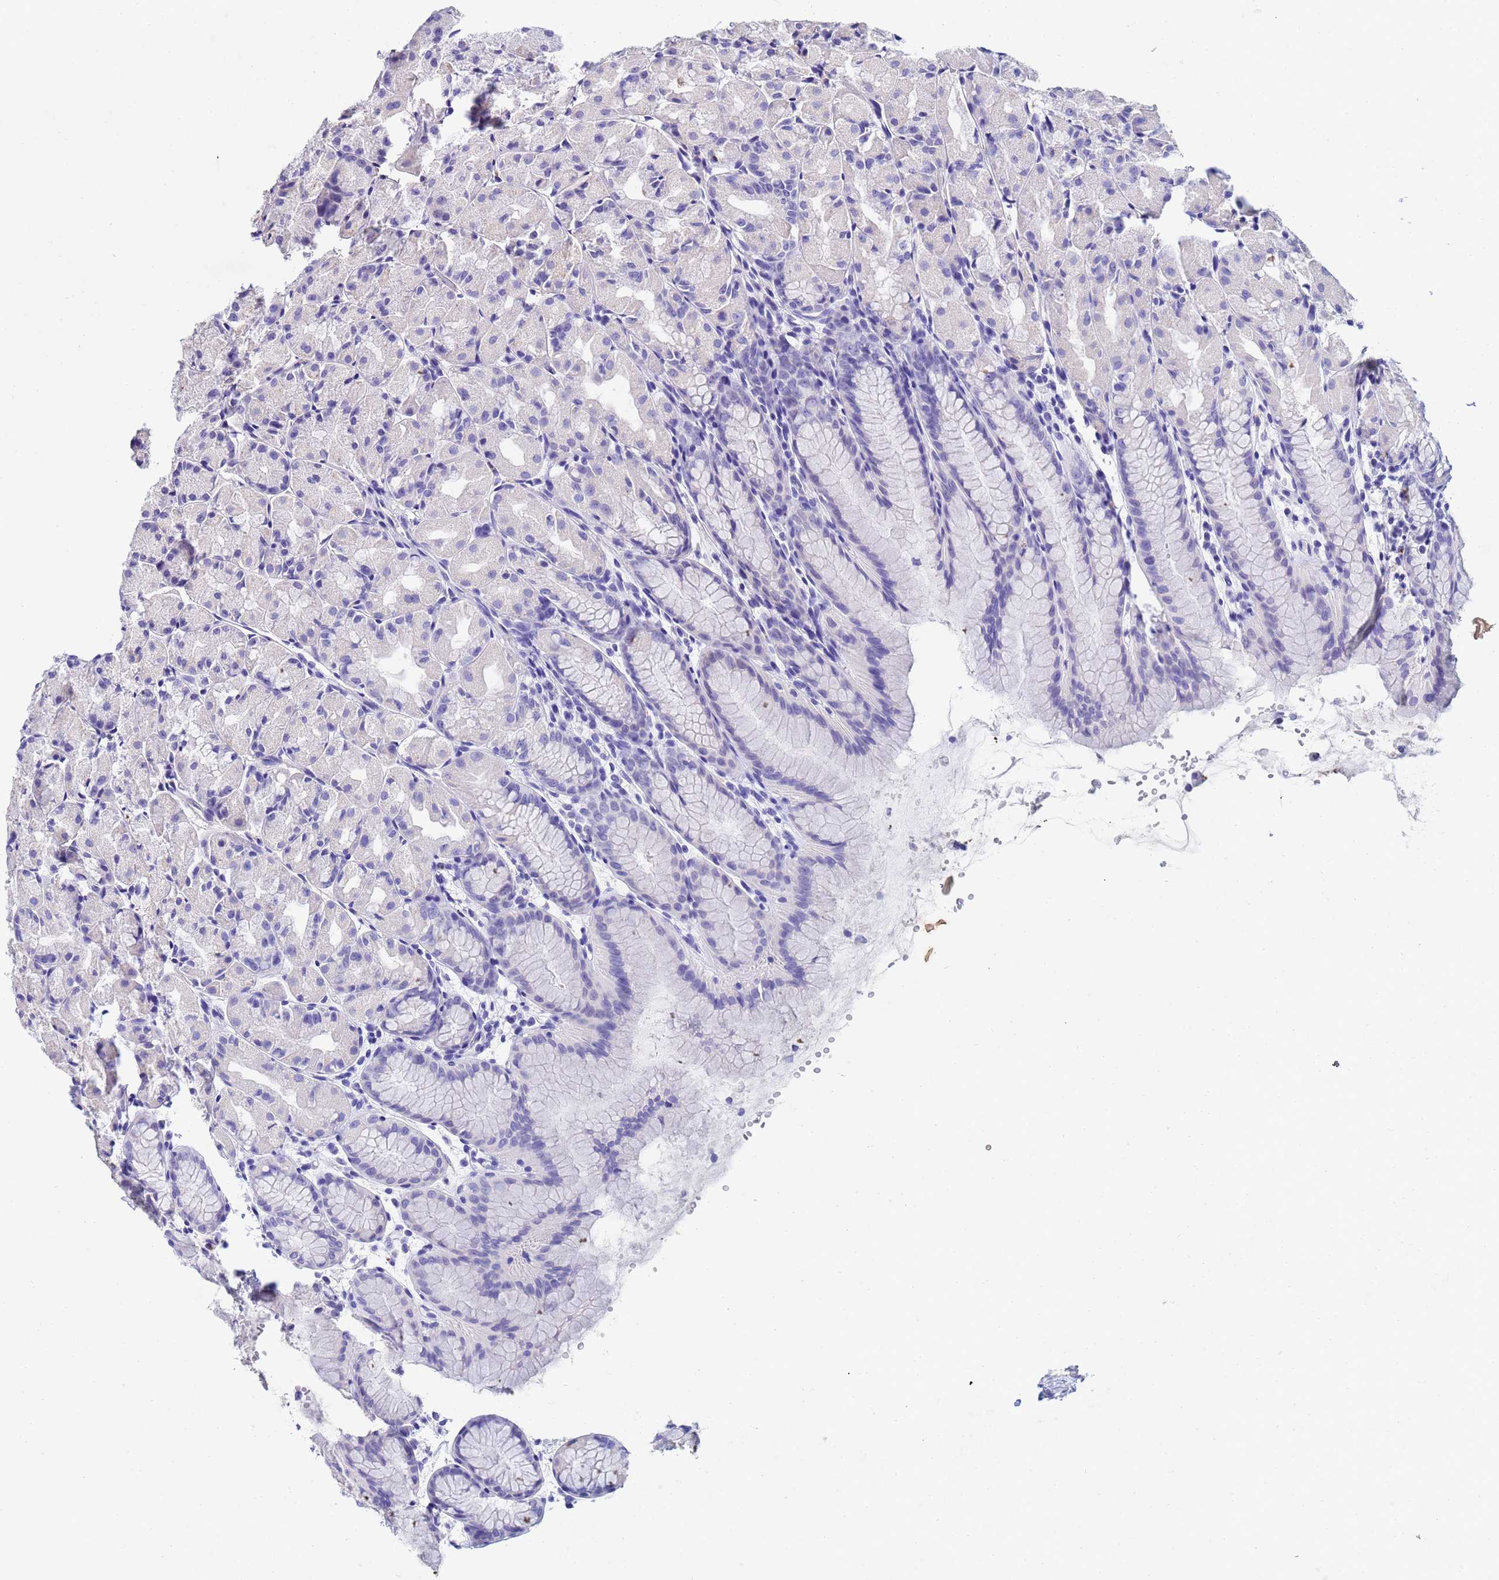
{"staining": {"intensity": "negative", "quantity": "none", "location": "none"}, "tissue": "stomach", "cell_type": "Glandular cells", "image_type": "normal", "snomed": [{"axis": "morphology", "description": "Normal tissue, NOS"}, {"axis": "topography", "description": "Stomach, upper"}], "caption": "IHC of normal human stomach reveals no positivity in glandular cells.", "gene": "CSTB", "patient": {"sex": "male", "age": 47}}